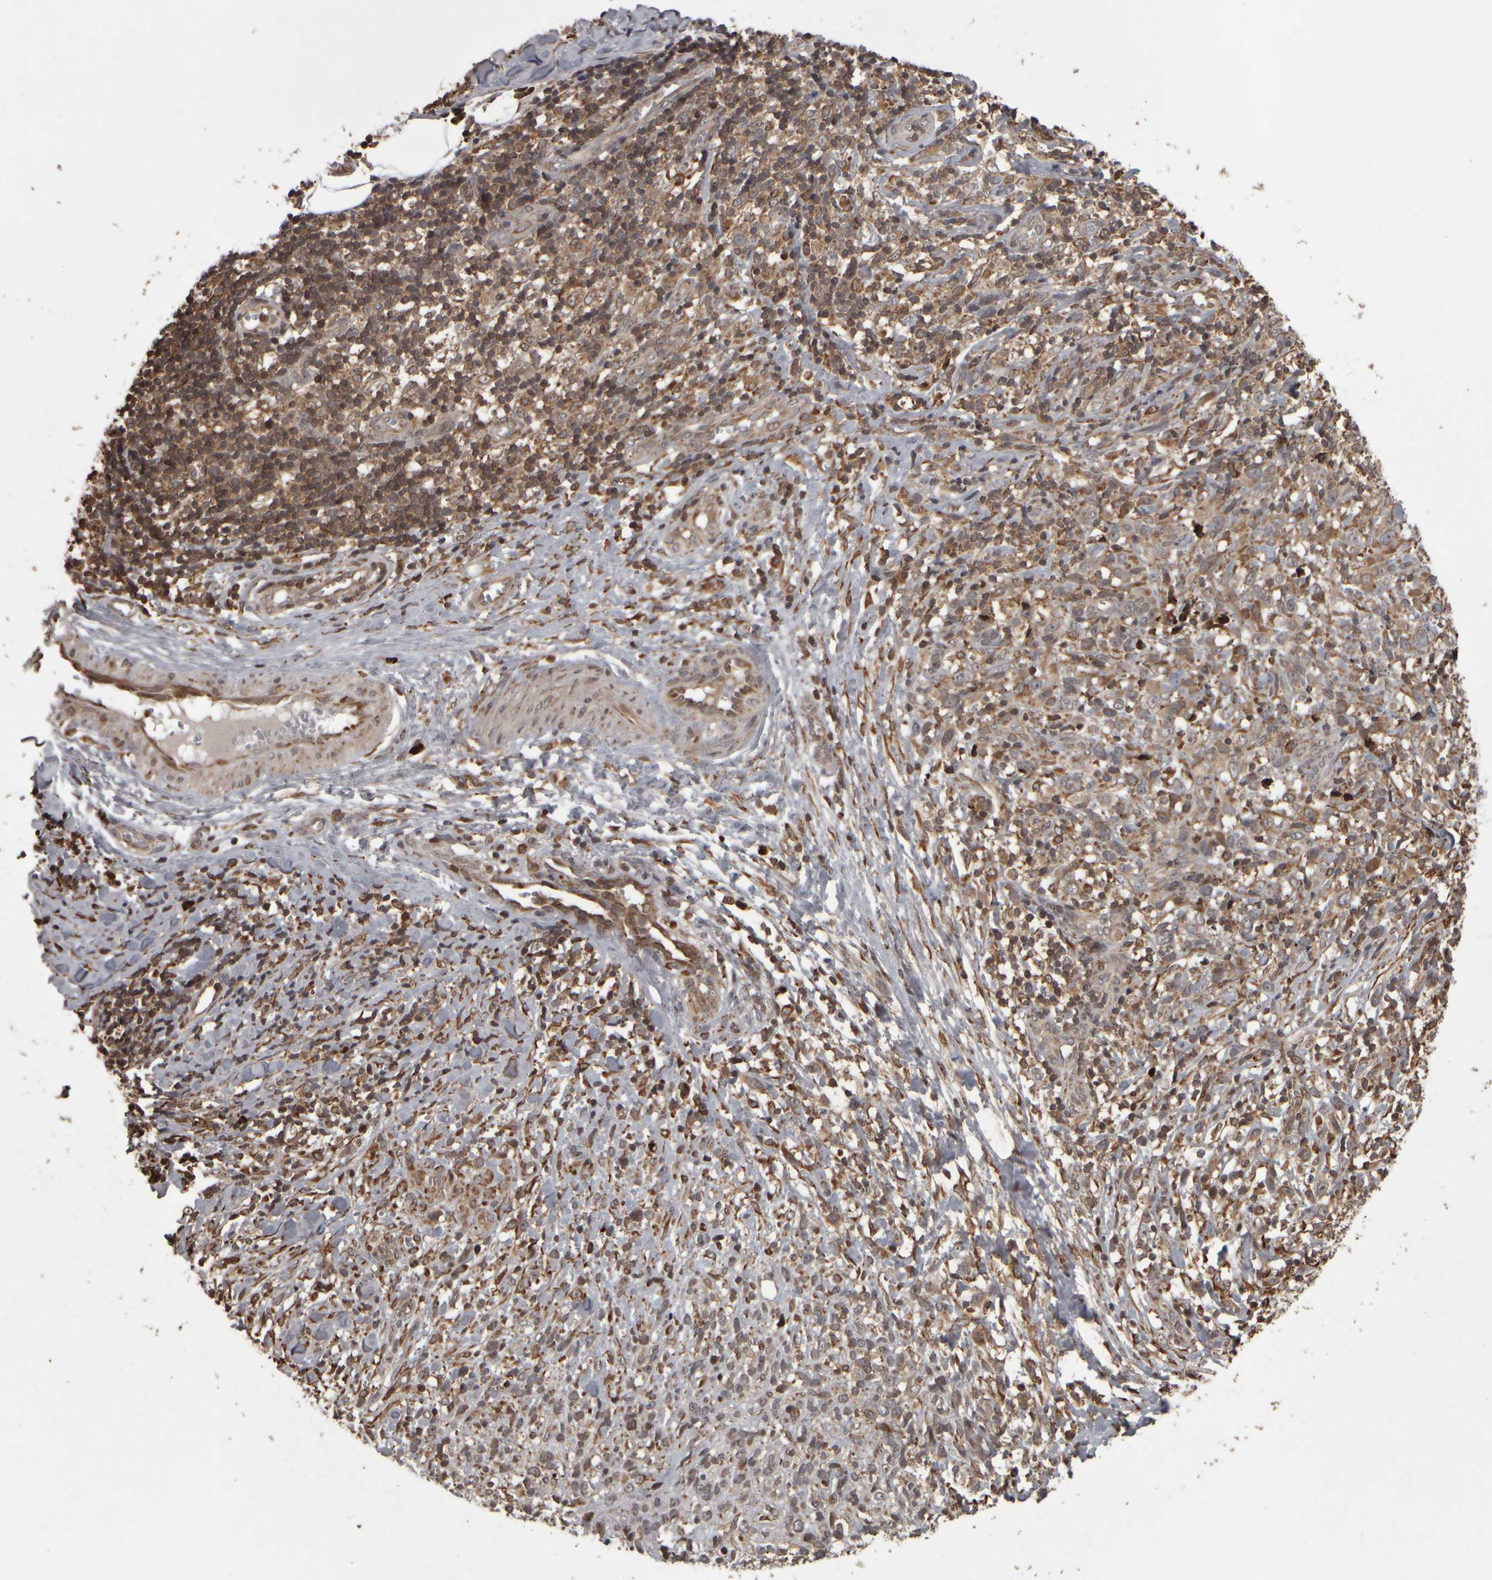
{"staining": {"intensity": "weak", "quantity": ">75%", "location": "cytoplasmic/membranous"}, "tissue": "melanoma", "cell_type": "Tumor cells", "image_type": "cancer", "snomed": [{"axis": "morphology", "description": "Malignant melanoma, NOS"}, {"axis": "topography", "description": "Skin"}], "caption": "Melanoma stained with DAB (3,3'-diaminobenzidine) immunohistochemistry reveals low levels of weak cytoplasmic/membranous expression in approximately >75% of tumor cells.", "gene": "AGBL3", "patient": {"sex": "female", "age": 55}}